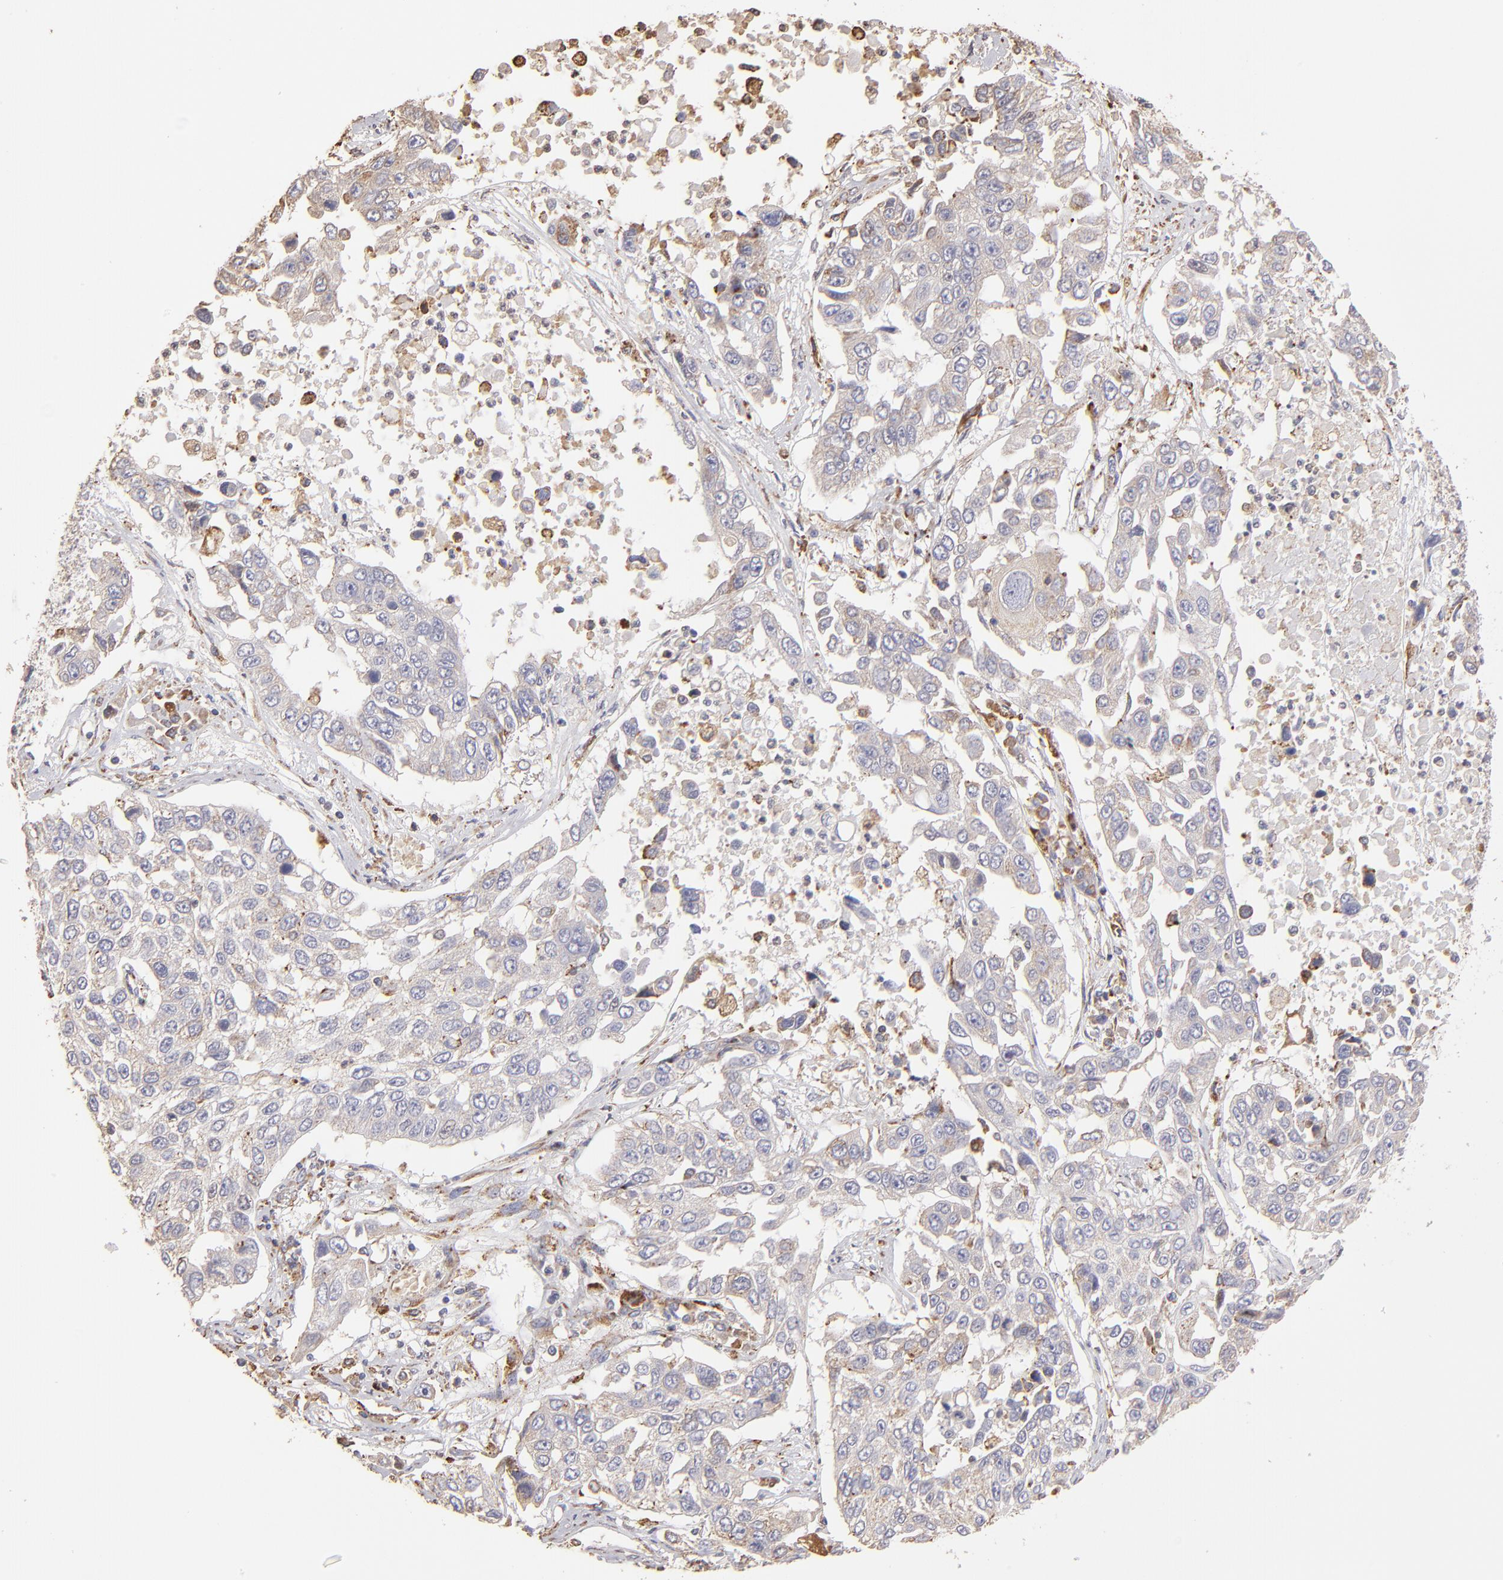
{"staining": {"intensity": "weak", "quantity": ">75%", "location": "cytoplasmic/membranous"}, "tissue": "lung cancer", "cell_type": "Tumor cells", "image_type": "cancer", "snomed": [{"axis": "morphology", "description": "Squamous cell carcinoma, NOS"}, {"axis": "topography", "description": "Lung"}], "caption": "A high-resolution image shows immunohistochemistry (IHC) staining of lung cancer, which exhibits weak cytoplasmic/membranous positivity in approximately >75% of tumor cells. (brown staining indicates protein expression, while blue staining denotes nuclei).", "gene": "CALR", "patient": {"sex": "male", "age": 71}}